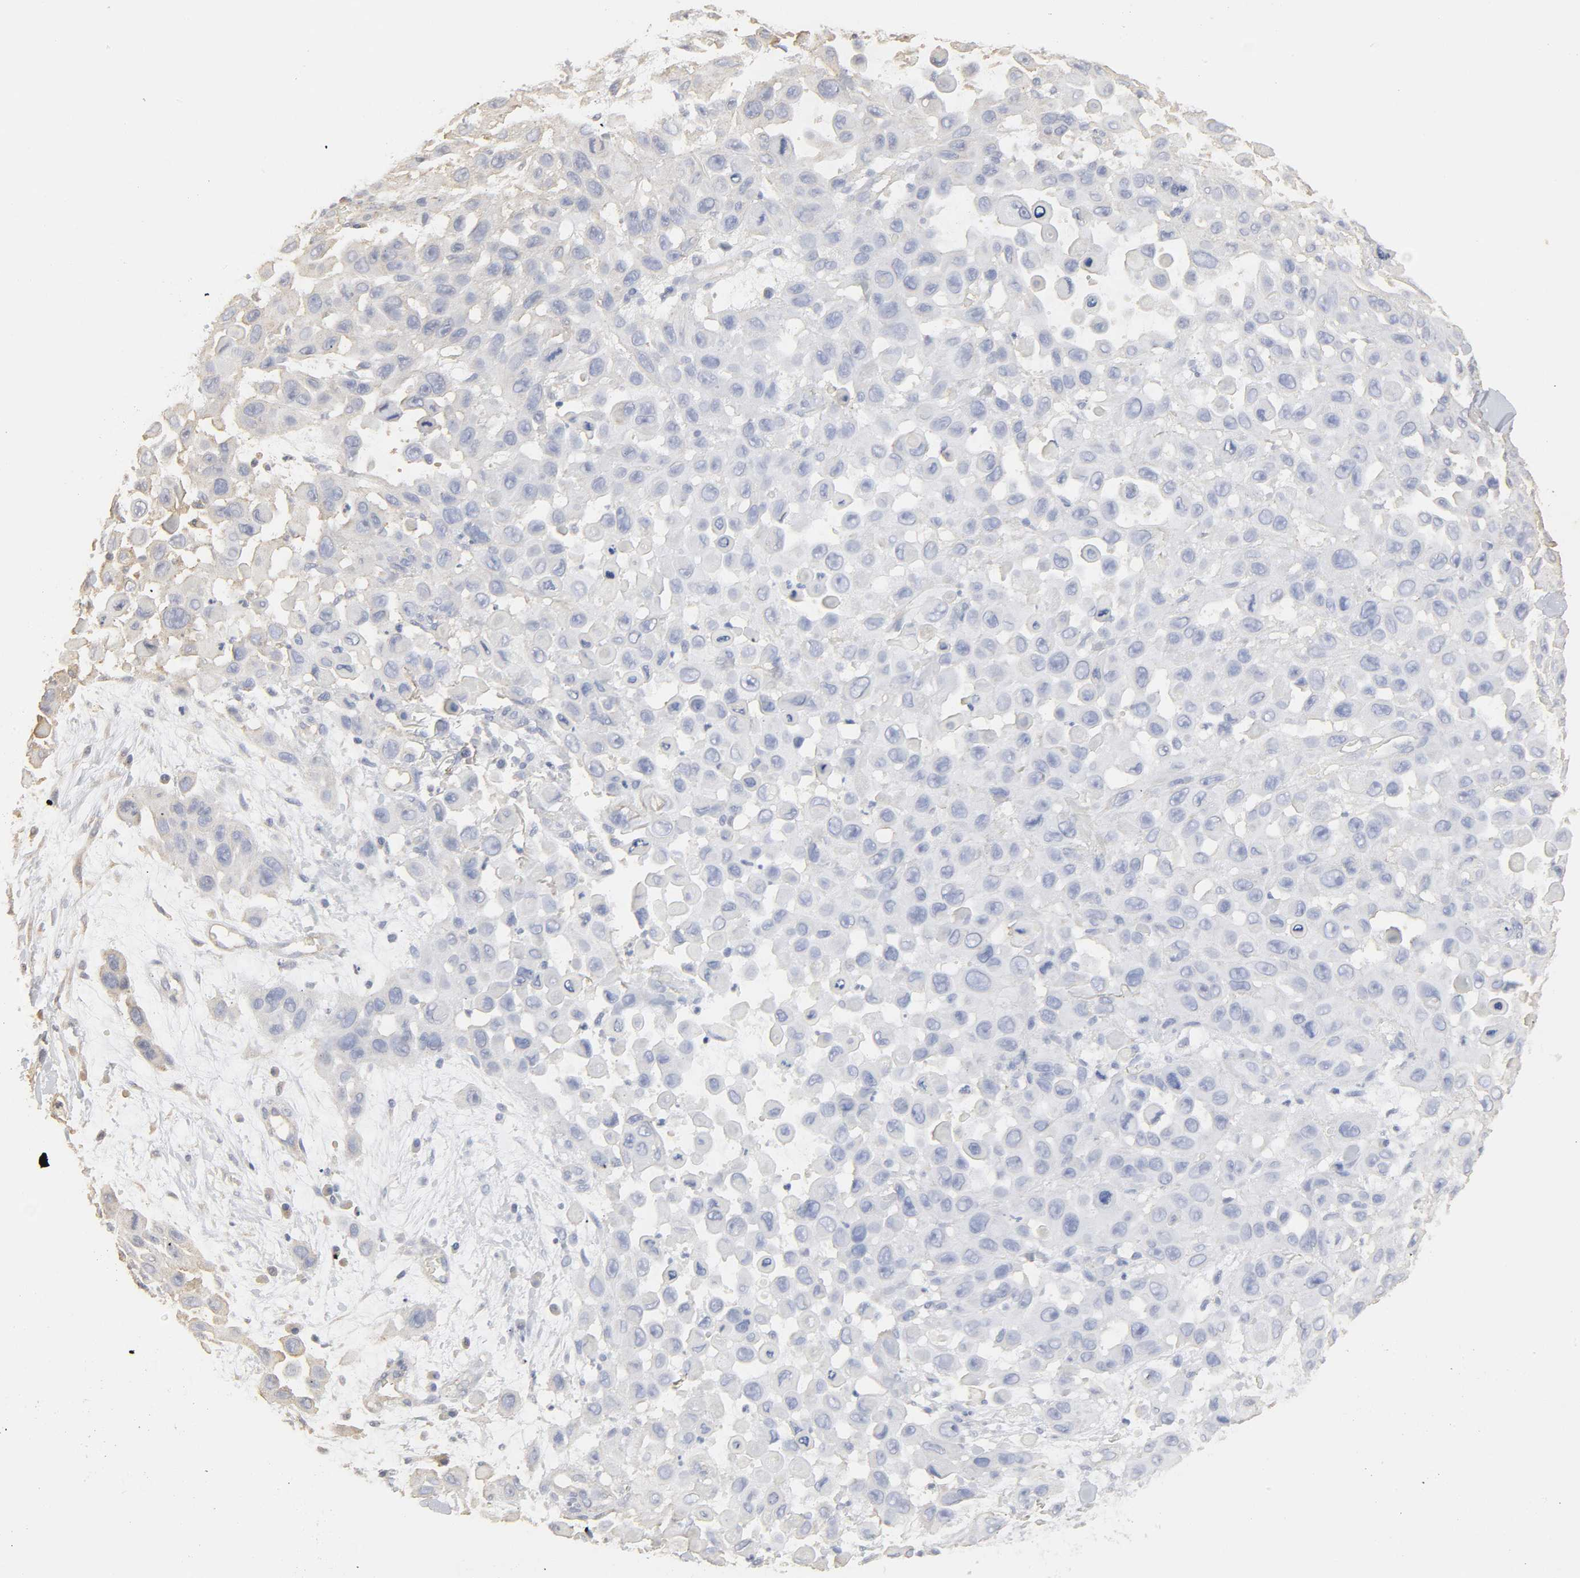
{"staining": {"intensity": "negative", "quantity": "none", "location": "none"}, "tissue": "skin cancer", "cell_type": "Tumor cells", "image_type": "cancer", "snomed": [{"axis": "morphology", "description": "Squamous cell carcinoma, NOS"}, {"axis": "topography", "description": "Skin"}], "caption": "Skin cancer (squamous cell carcinoma) was stained to show a protein in brown. There is no significant staining in tumor cells.", "gene": "SH3GLB1", "patient": {"sex": "male", "age": 81}}